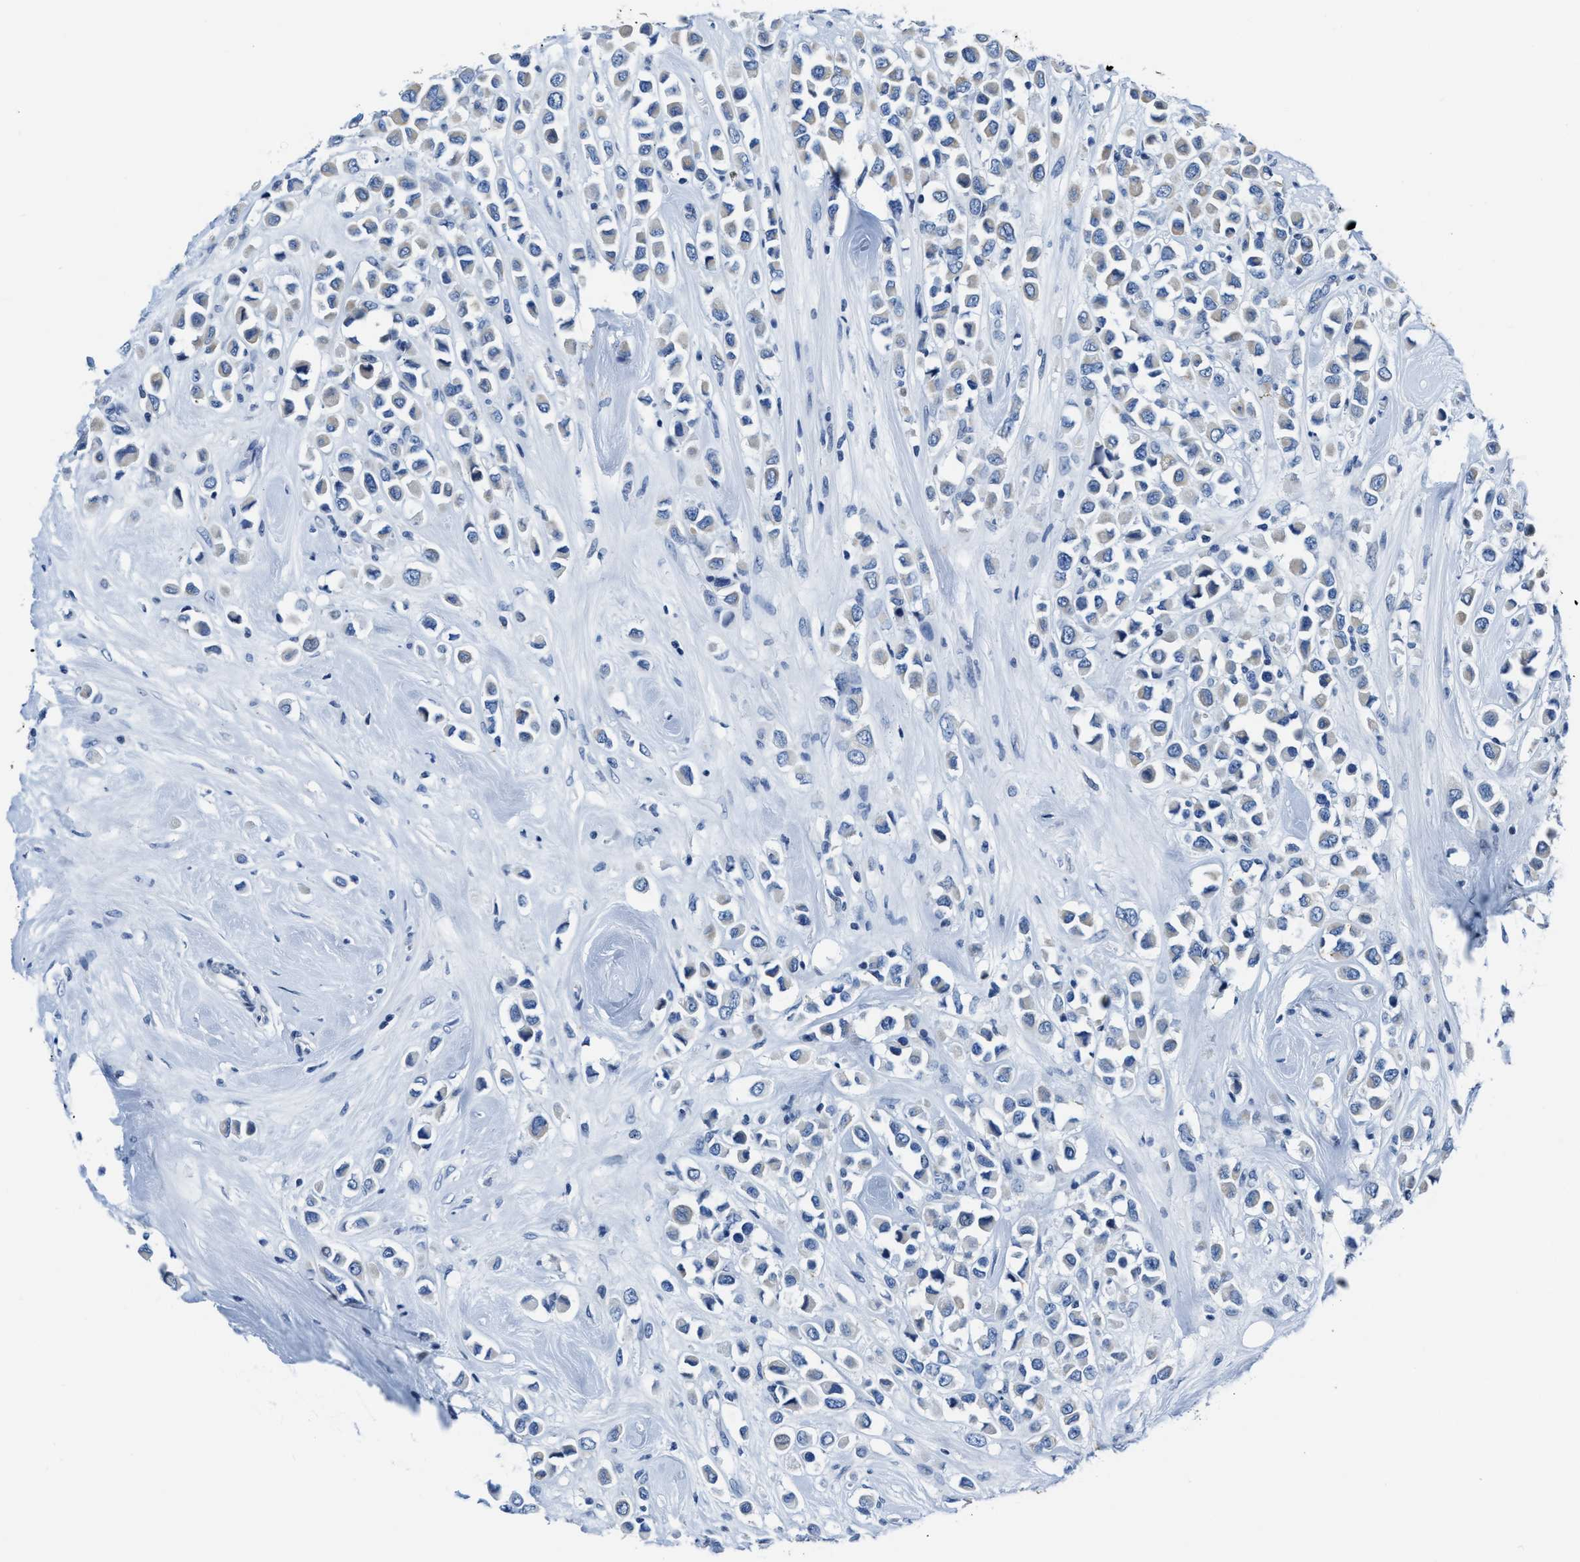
{"staining": {"intensity": "negative", "quantity": "none", "location": "none"}, "tissue": "breast cancer", "cell_type": "Tumor cells", "image_type": "cancer", "snomed": [{"axis": "morphology", "description": "Duct carcinoma"}, {"axis": "topography", "description": "Breast"}], "caption": "This micrograph is of breast cancer stained with immunohistochemistry to label a protein in brown with the nuclei are counter-stained blue. There is no positivity in tumor cells.", "gene": "ASZ1", "patient": {"sex": "female", "age": 61}}